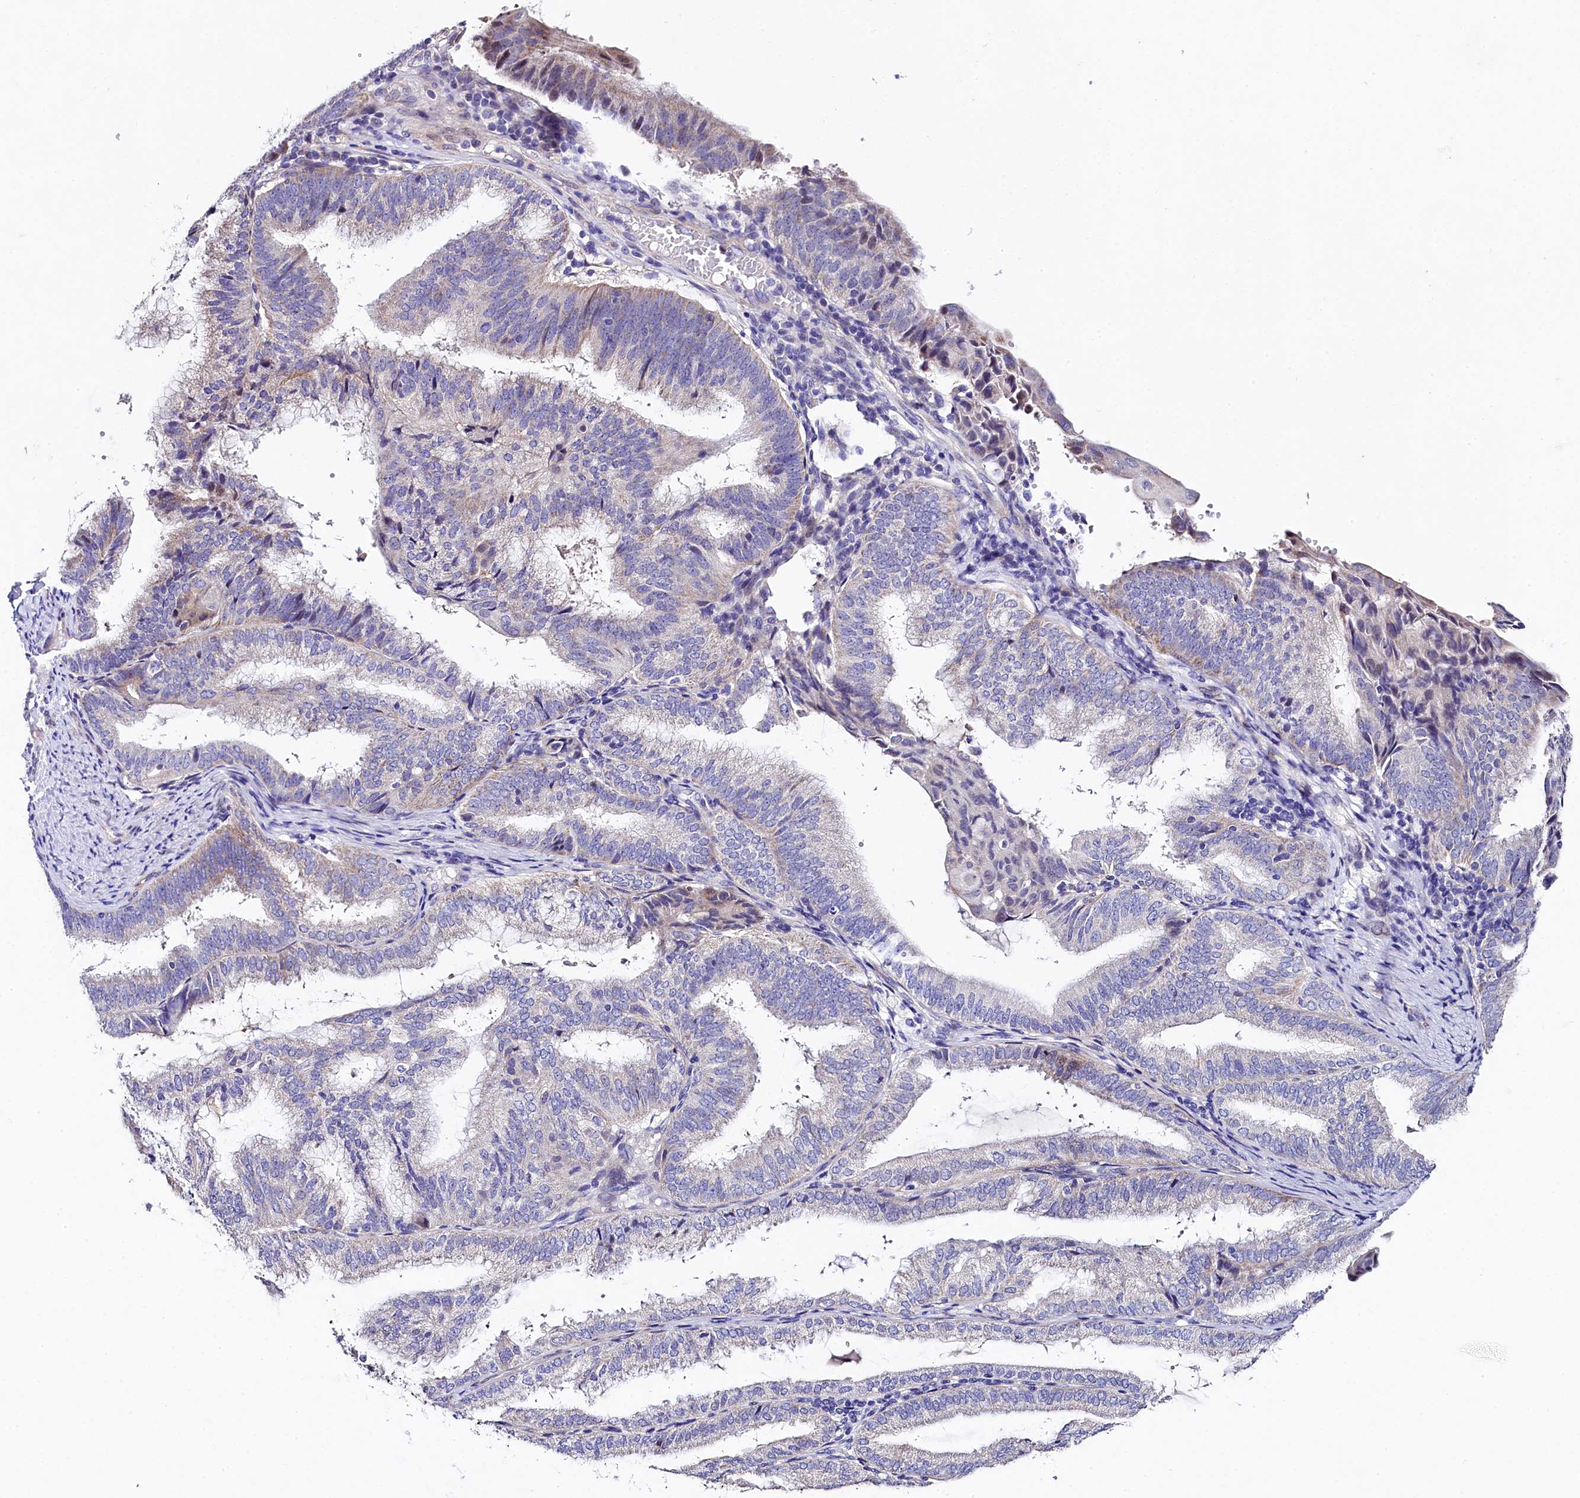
{"staining": {"intensity": "negative", "quantity": "none", "location": "none"}, "tissue": "endometrial cancer", "cell_type": "Tumor cells", "image_type": "cancer", "snomed": [{"axis": "morphology", "description": "Adenocarcinoma, NOS"}, {"axis": "topography", "description": "Endometrium"}], "caption": "This is an IHC micrograph of endometrial cancer (adenocarcinoma). There is no expression in tumor cells.", "gene": "FXYD6", "patient": {"sex": "female", "age": 49}}